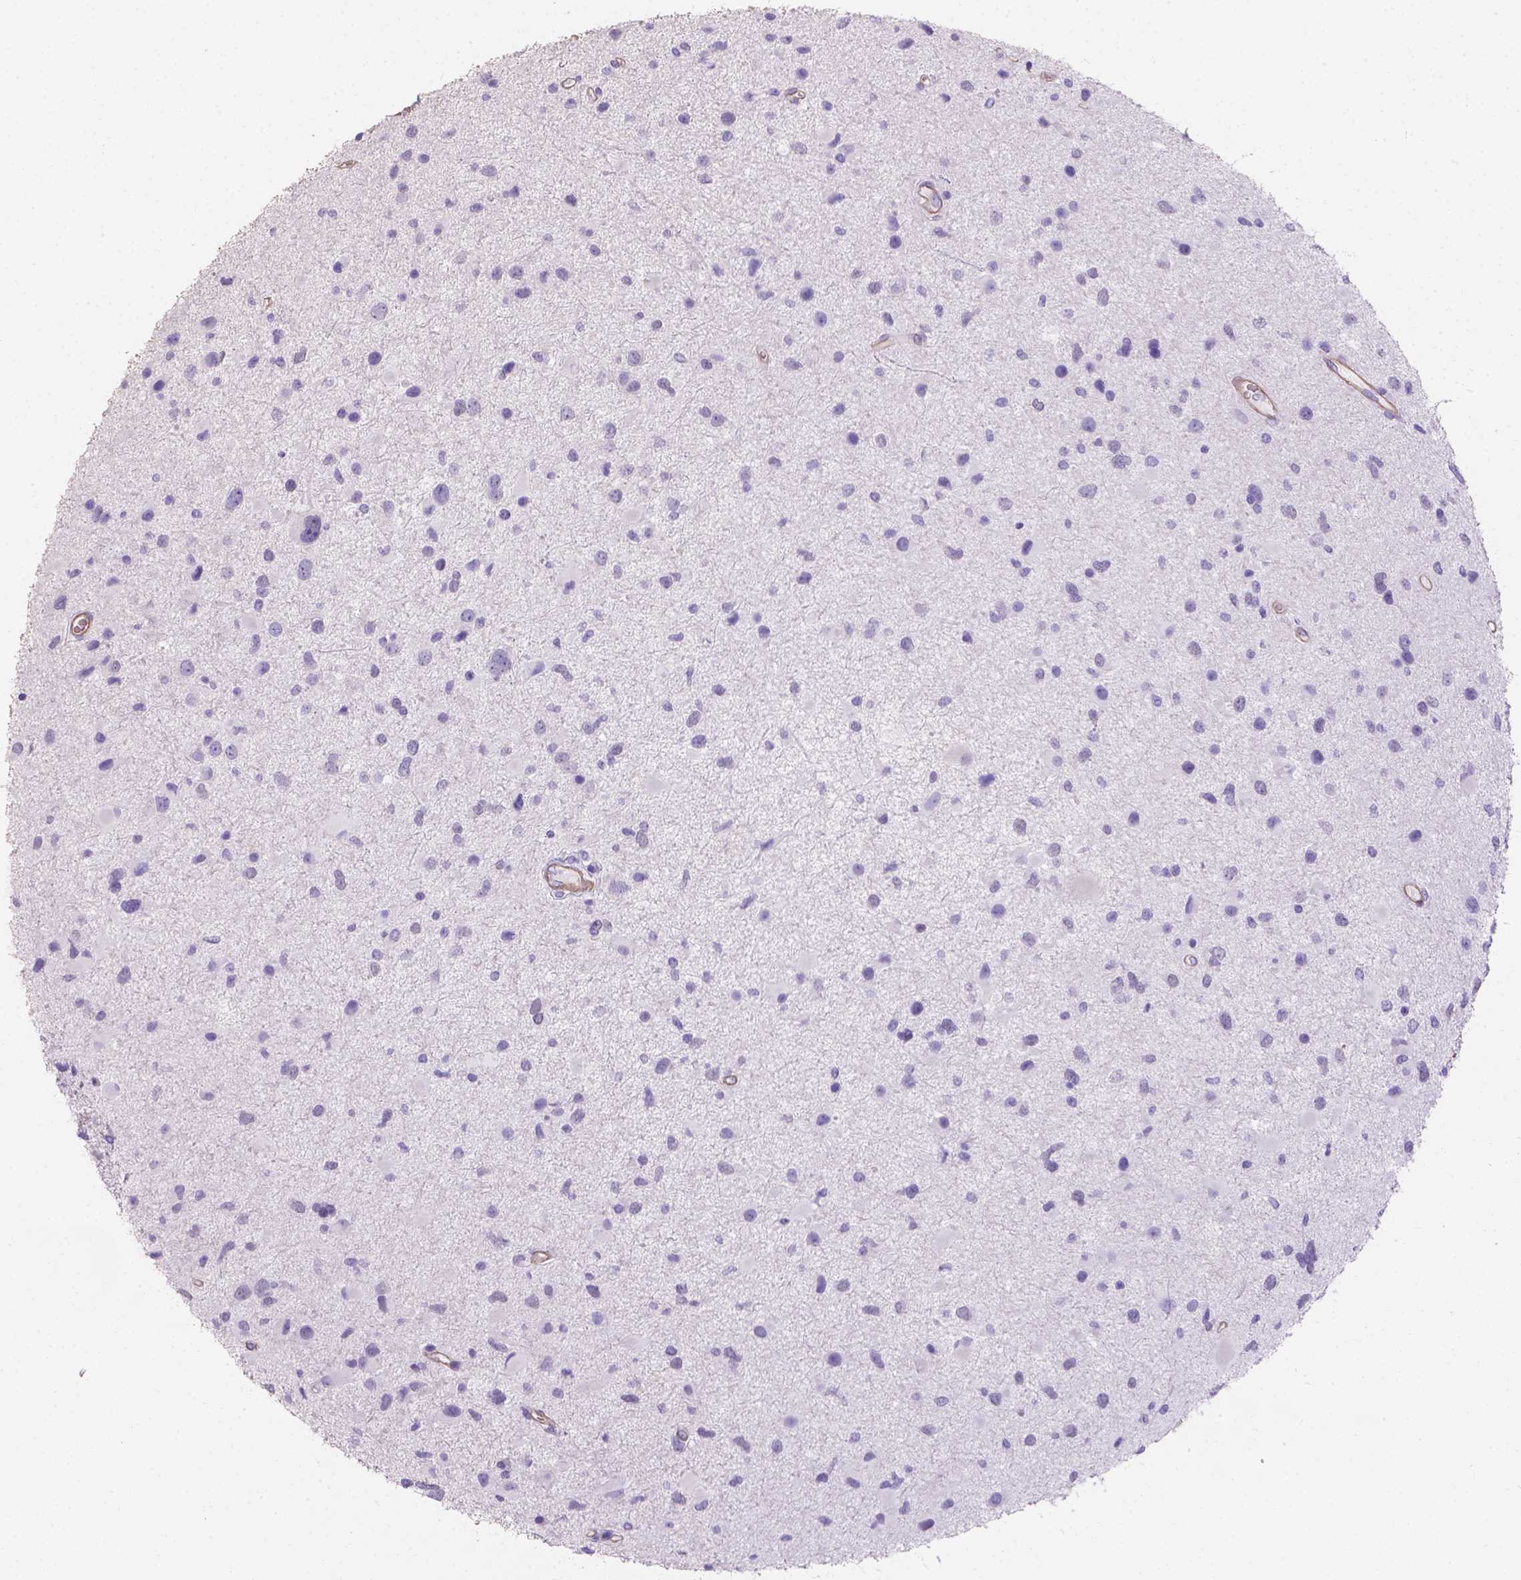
{"staining": {"intensity": "negative", "quantity": "none", "location": "none"}, "tissue": "glioma", "cell_type": "Tumor cells", "image_type": "cancer", "snomed": [{"axis": "morphology", "description": "Glioma, malignant, Low grade"}, {"axis": "topography", "description": "Brain"}], "caption": "Human glioma stained for a protein using IHC exhibits no positivity in tumor cells.", "gene": "SLC40A1", "patient": {"sex": "female", "age": 32}}